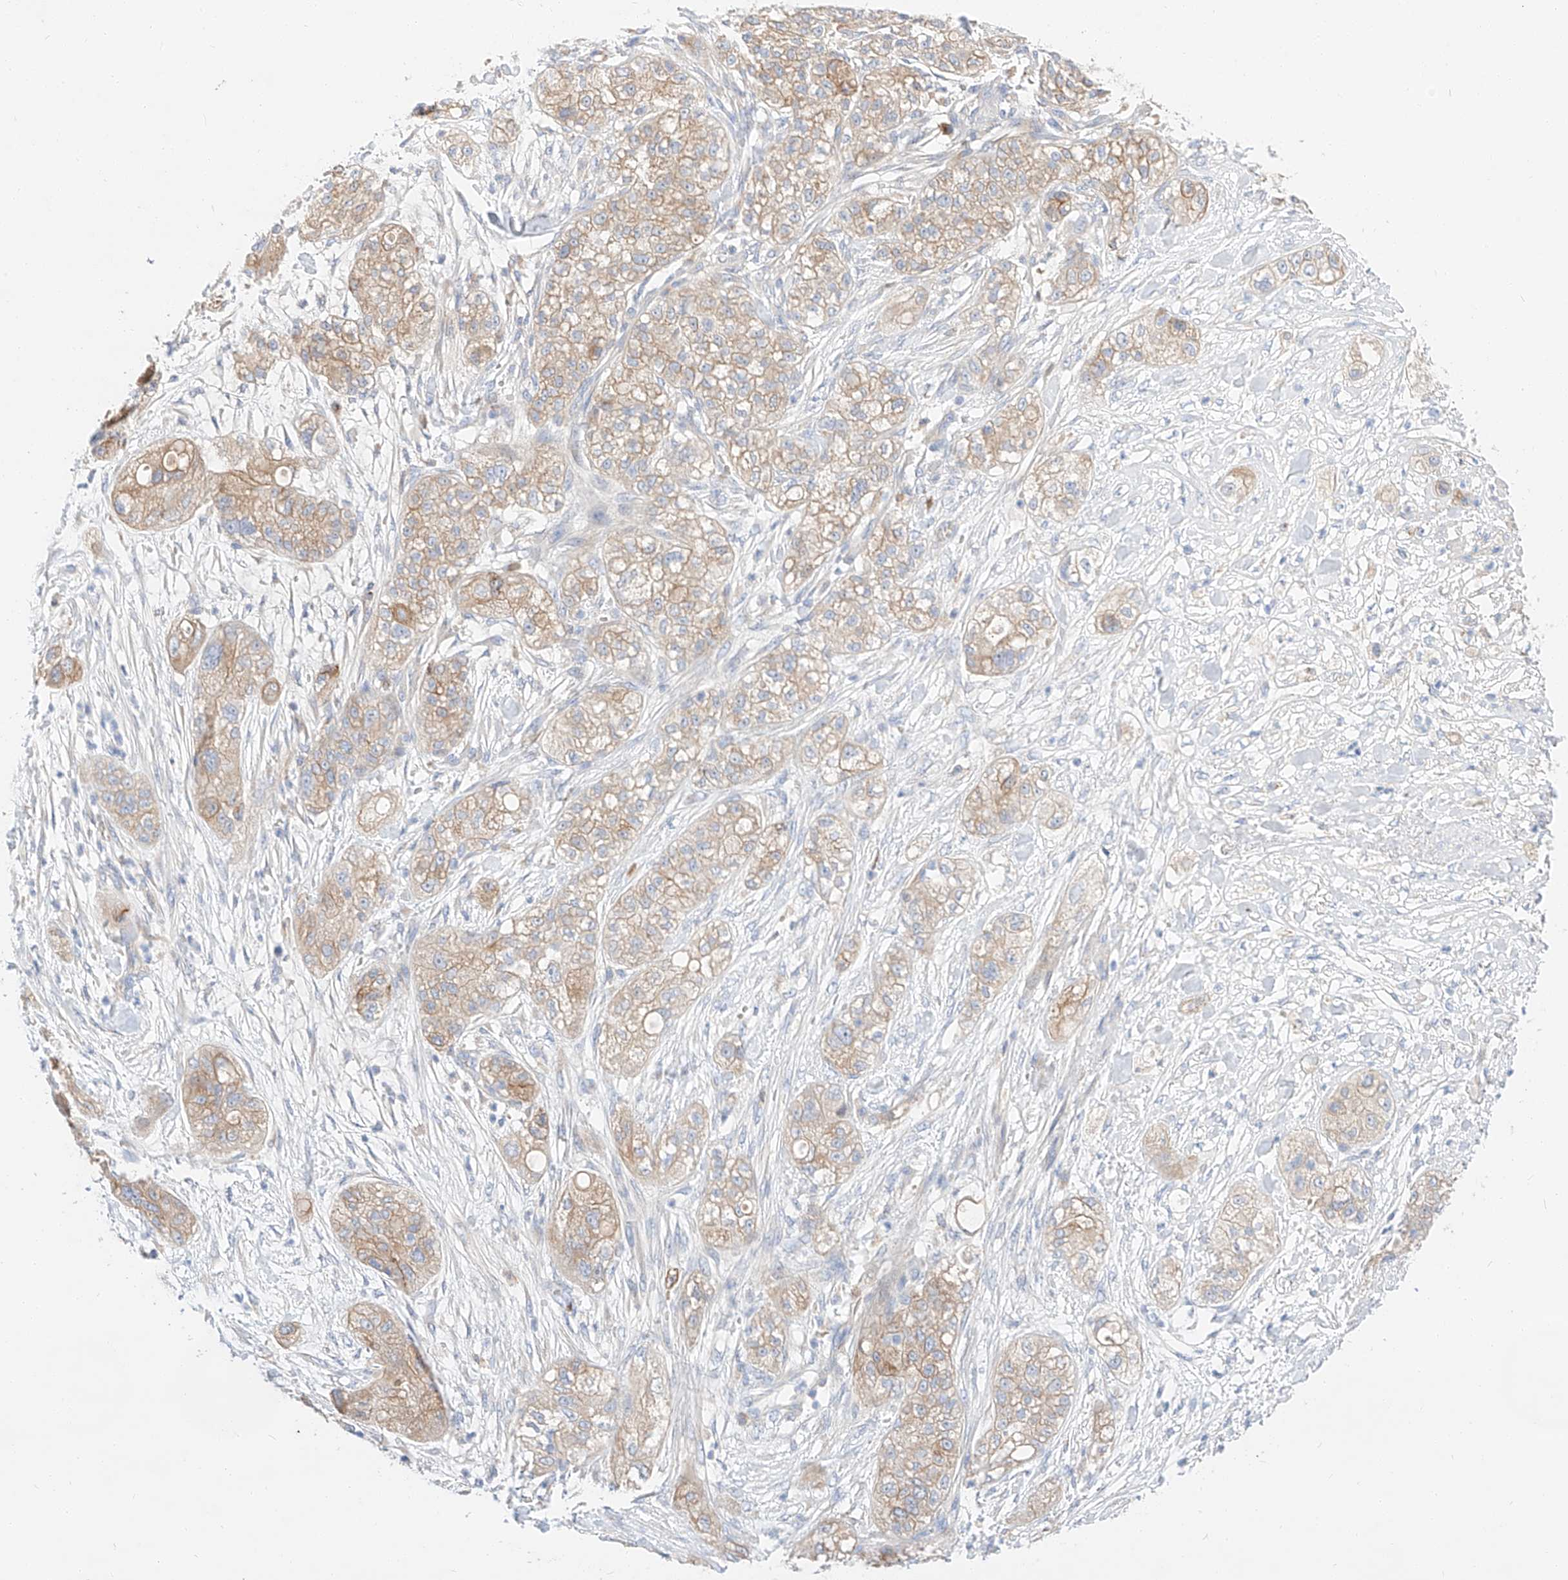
{"staining": {"intensity": "weak", "quantity": ">75%", "location": "cytoplasmic/membranous"}, "tissue": "pancreatic cancer", "cell_type": "Tumor cells", "image_type": "cancer", "snomed": [{"axis": "morphology", "description": "Adenocarcinoma, NOS"}, {"axis": "topography", "description": "Pancreas"}], "caption": "Human pancreatic cancer (adenocarcinoma) stained for a protein (brown) displays weak cytoplasmic/membranous positive positivity in about >75% of tumor cells.", "gene": "MAP7", "patient": {"sex": "female", "age": 78}}